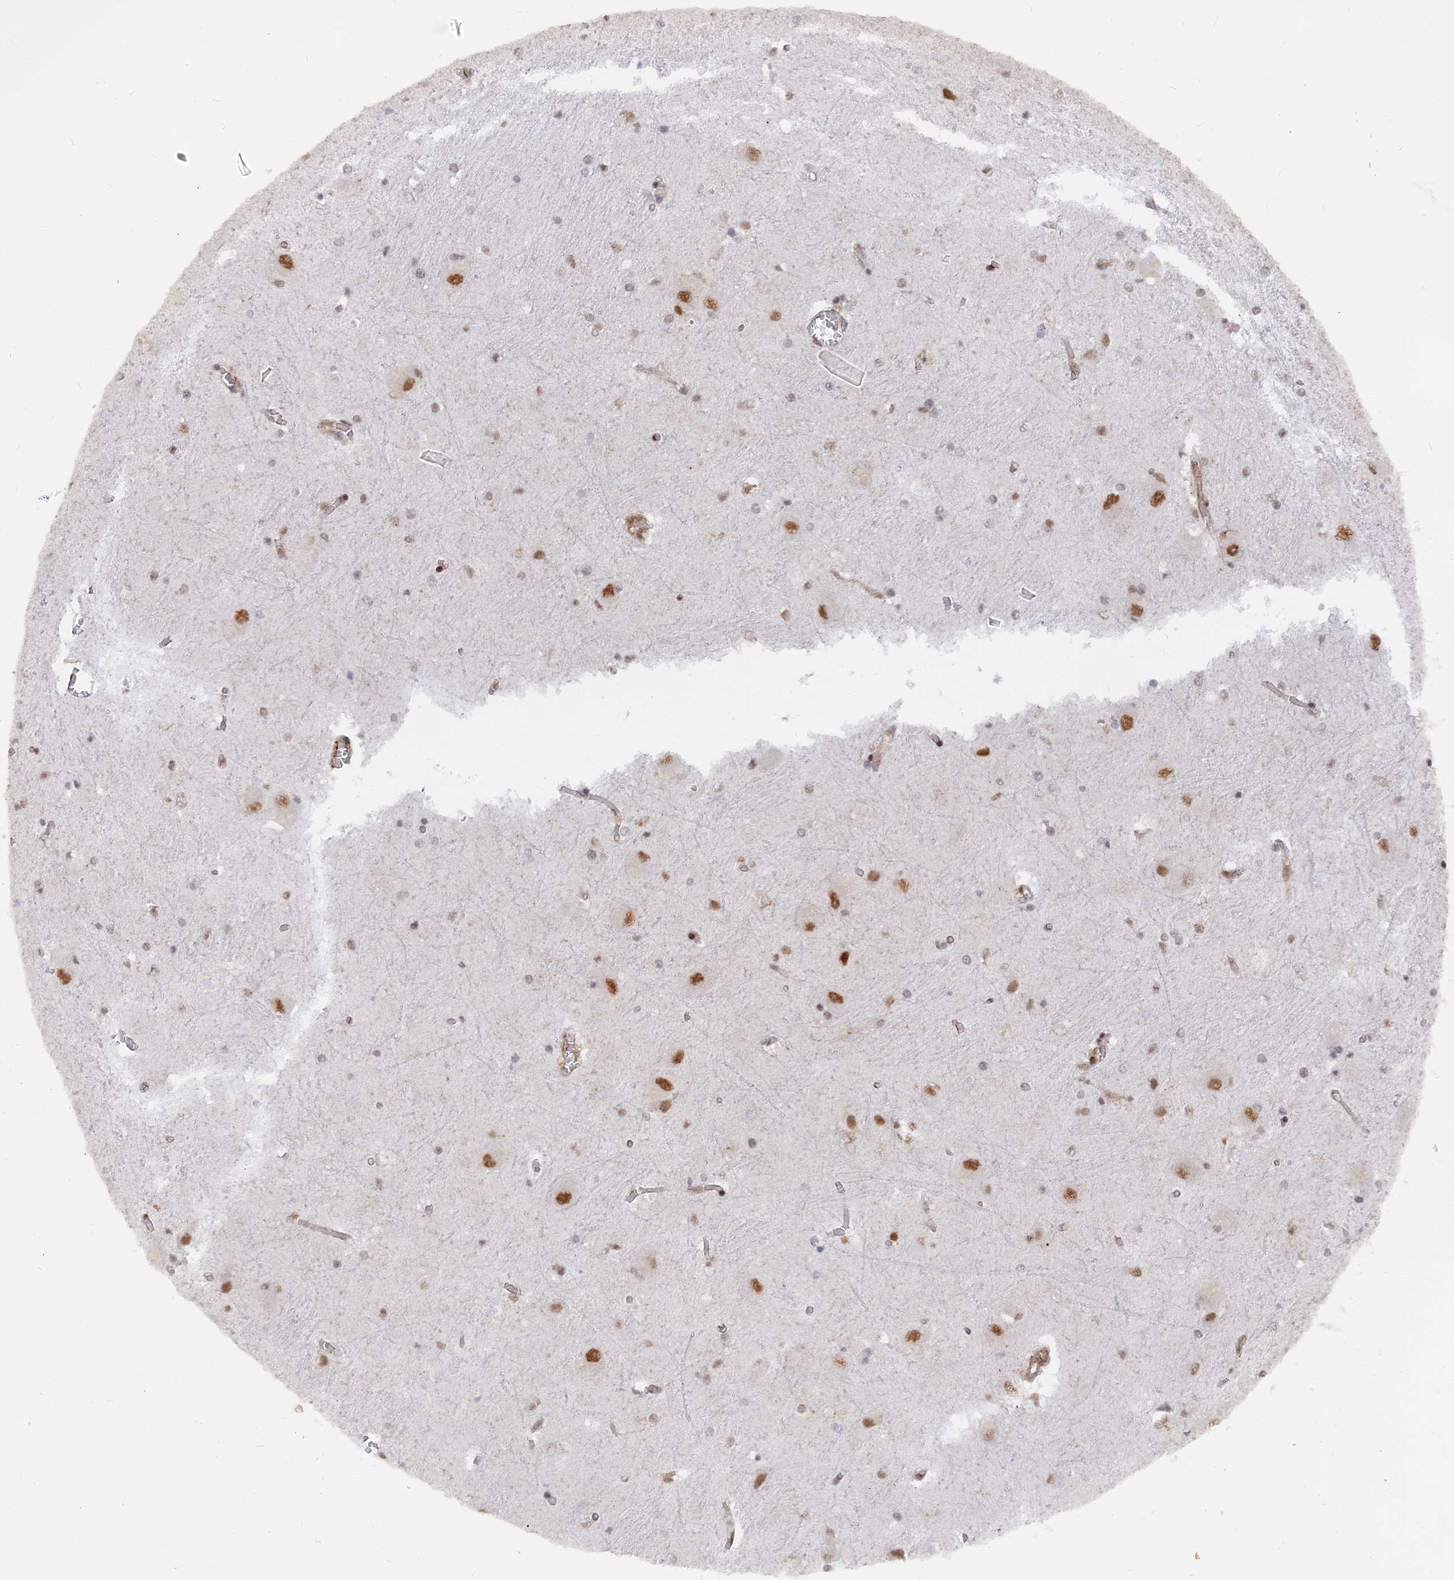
{"staining": {"intensity": "weak", "quantity": "<25%", "location": "nuclear"}, "tissue": "caudate", "cell_type": "Glial cells", "image_type": "normal", "snomed": [{"axis": "morphology", "description": "Normal tissue, NOS"}, {"axis": "topography", "description": "Lateral ventricle wall"}], "caption": "IHC of benign caudate displays no staining in glial cells.", "gene": "CCDC85A", "patient": {"sex": "male", "age": 37}}